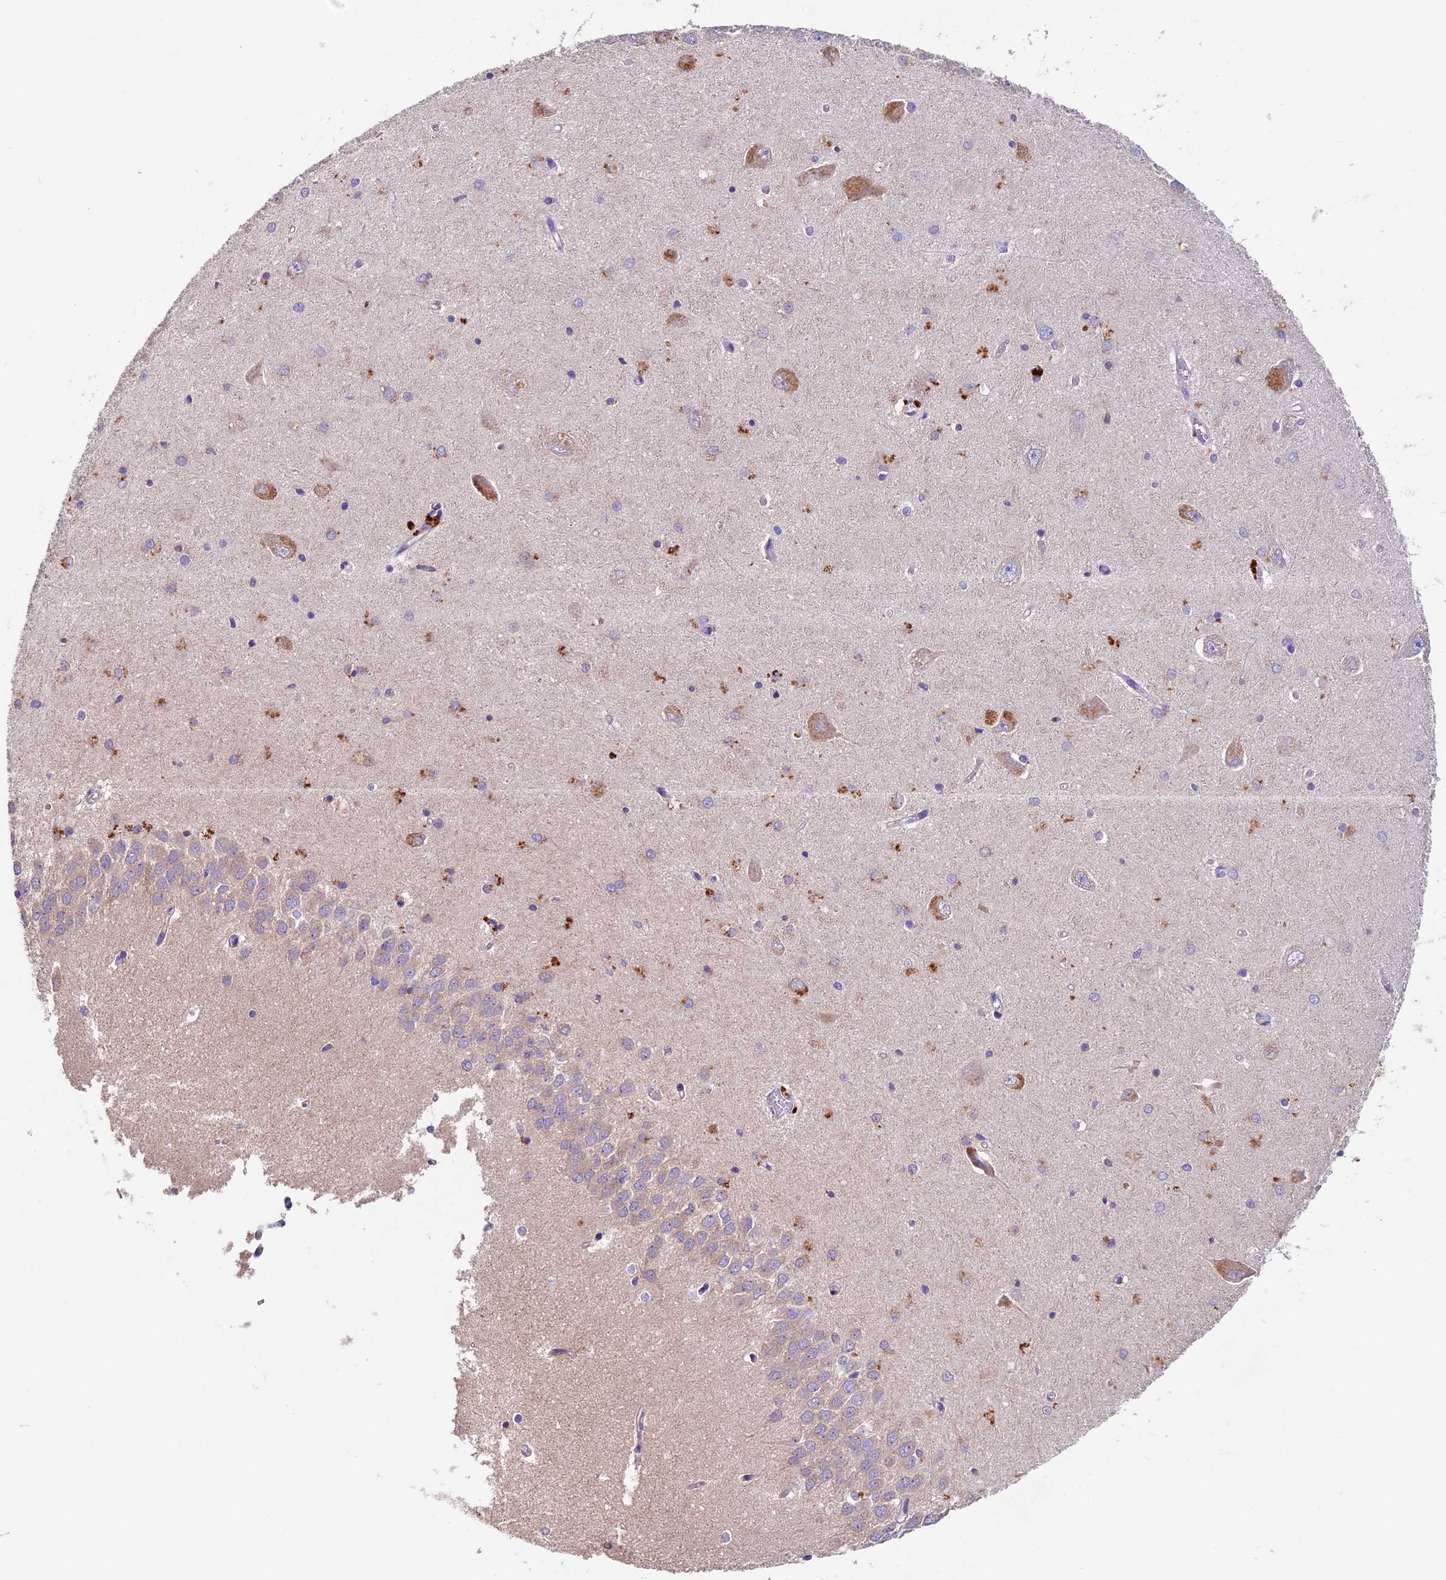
{"staining": {"intensity": "moderate", "quantity": "<25%", "location": "cytoplasmic/membranous"}, "tissue": "hippocampus", "cell_type": "Glial cells", "image_type": "normal", "snomed": [{"axis": "morphology", "description": "Normal tissue, NOS"}, {"axis": "topography", "description": "Hippocampus"}], "caption": "High-magnification brightfield microscopy of normal hippocampus stained with DAB (3,3'-diaminobenzidine) (brown) and counterstained with hematoxylin (blue). glial cells exhibit moderate cytoplasmic/membranous positivity is identified in approximately<25% of cells.", "gene": "PMPCB", "patient": {"sex": "male", "age": 45}}